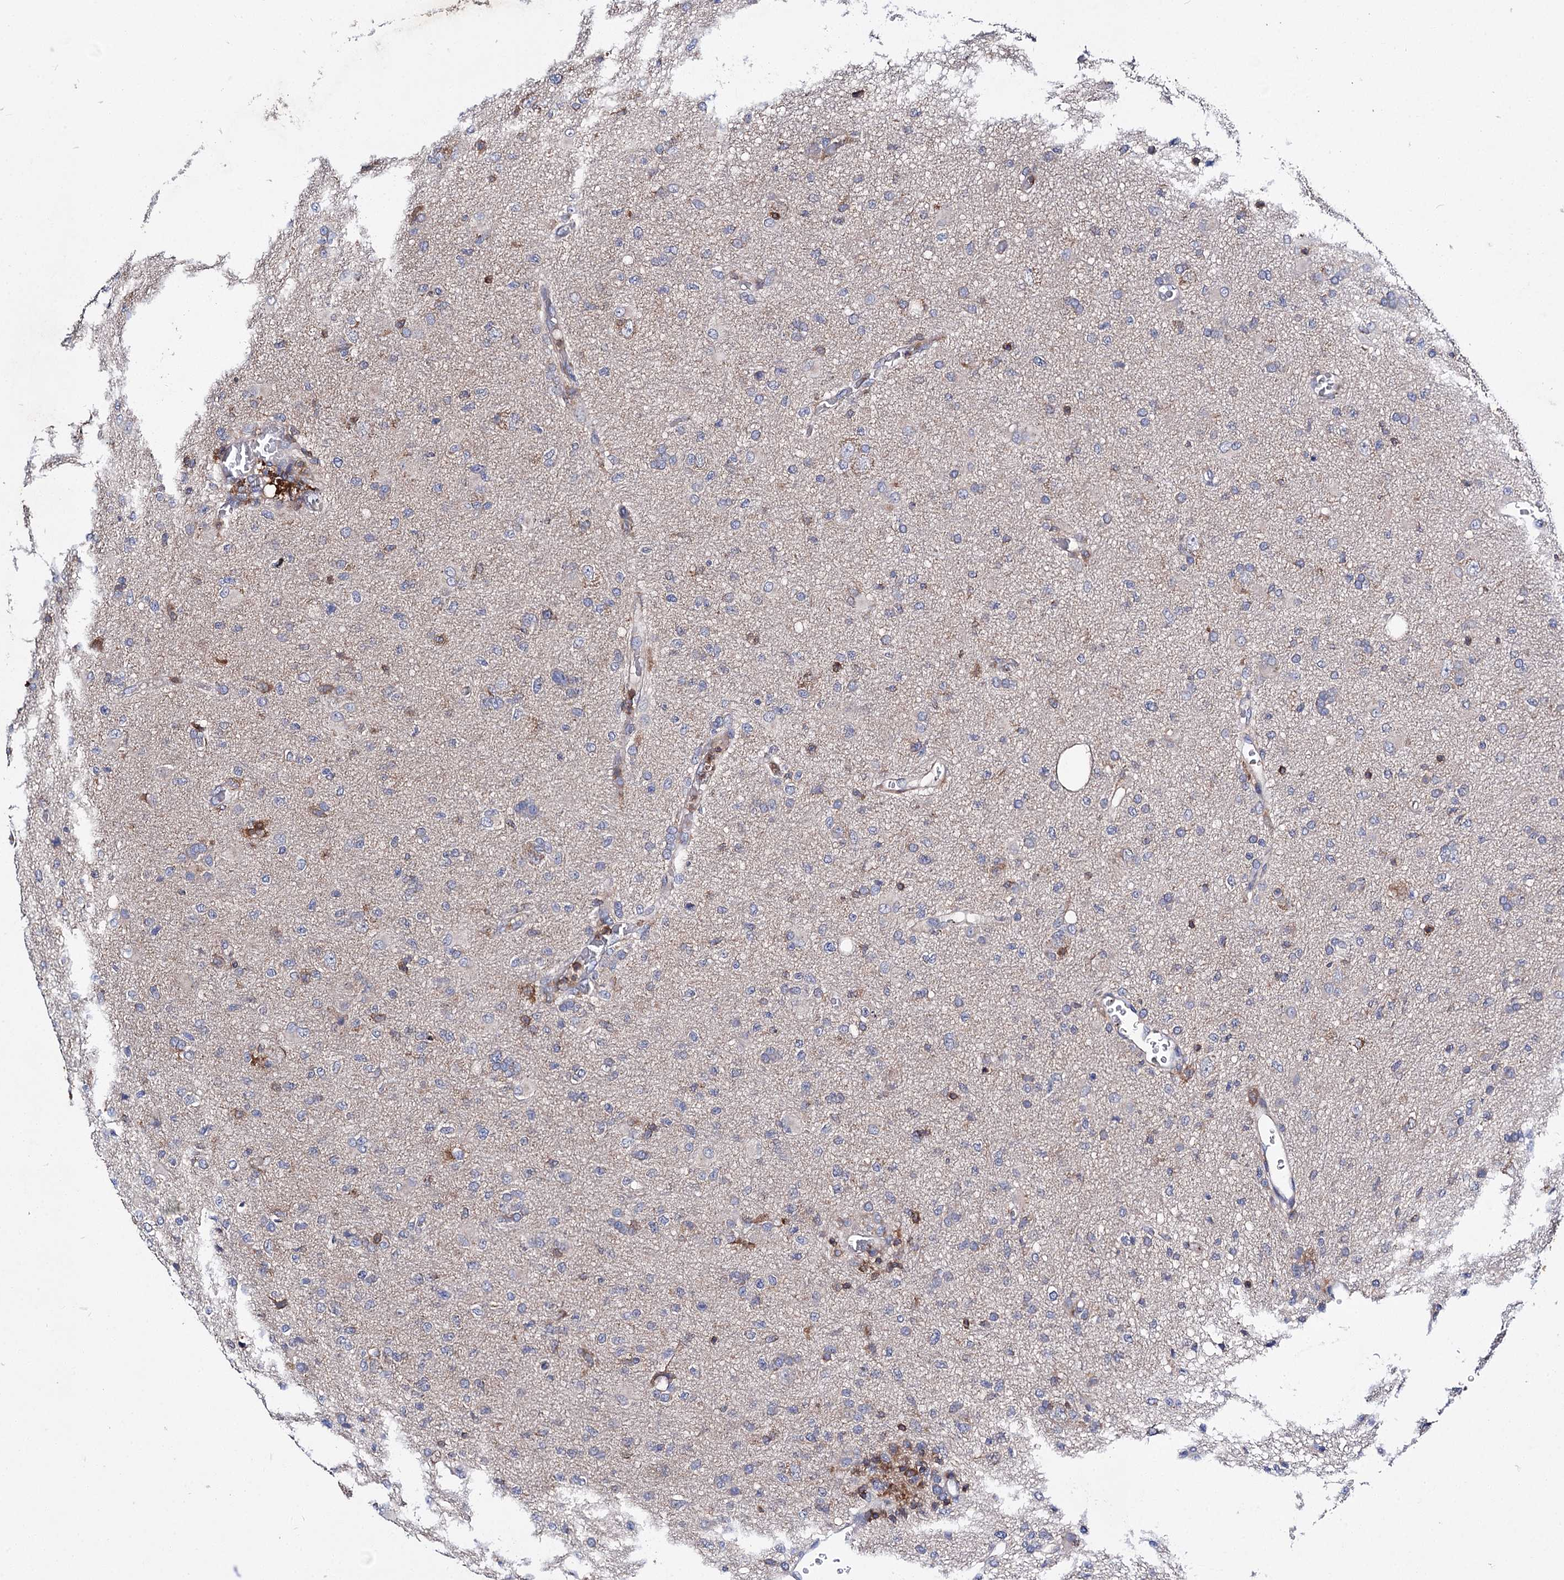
{"staining": {"intensity": "negative", "quantity": "none", "location": "none"}, "tissue": "glioma", "cell_type": "Tumor cells", "image_type": "cancer", "snomed": [{"axis": "morphology", "description": "Glioma, malignant, High grade"}, {"axis": "topography", "description": "Brain"}], "caption": "Tumor cells are negative for protein expression in human malignant glioma (high-grade).", "gene": "UBASH3B", "patient": {"sex": "female", "age": 57}}